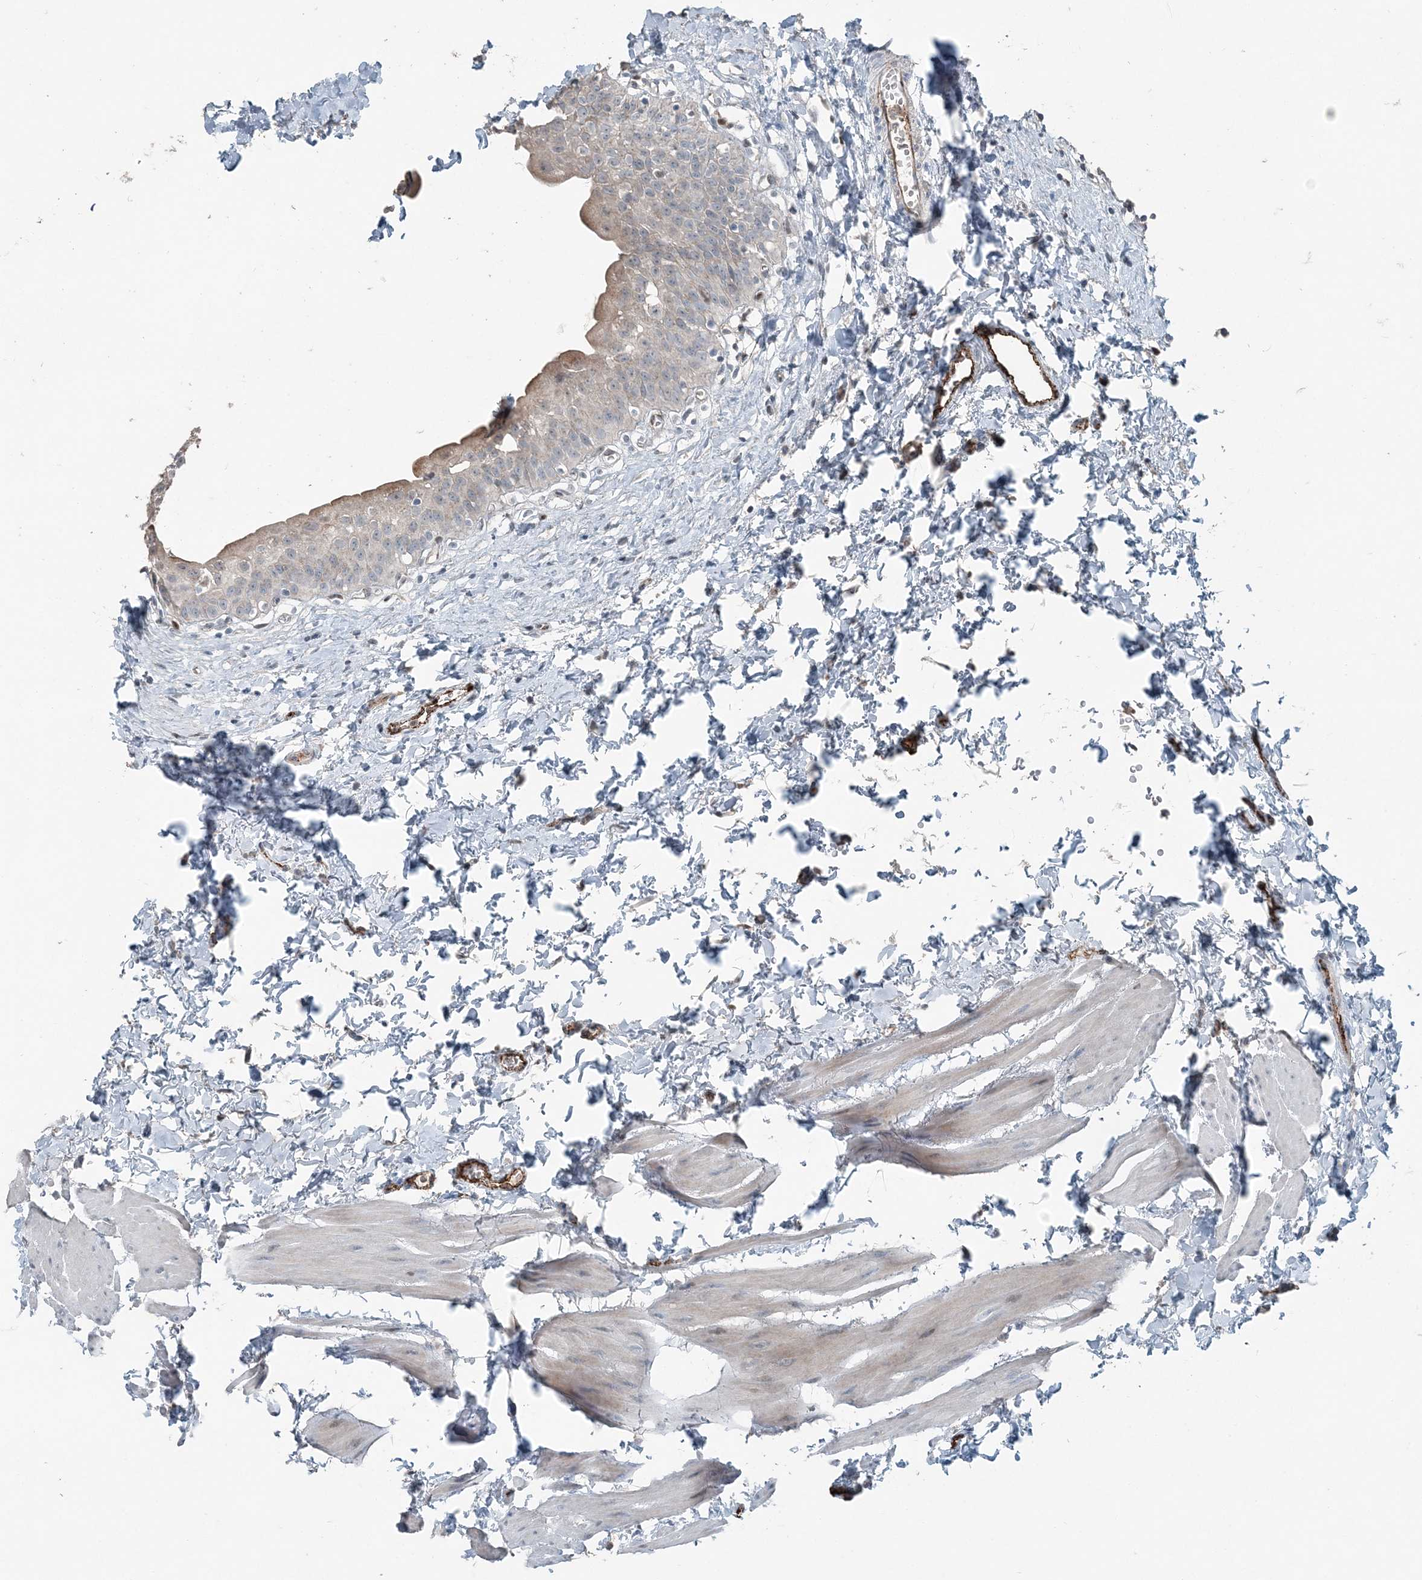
{"staining": {"intensity": "moderate", "quantity": "<25%", "location": "cytoplasmic/membranous"}, "tissue": "urinary bladder", "cell_type": "Urothelial cells", "image_type": "normal", "snomed": [{"axis": "morphology", "description": "Normal tissue, NOS"}, {"axis": "topography", "description": "Urinary bladder"}], "caption": "Protein staining by IHC exhibits moderate cytoplasmic/membranous positivity in approximately <25% of urothelial cells in unremarkable urinary bladder.", "gene": "ELOVL7", "patient": {"sex": "male", "age": 51}}